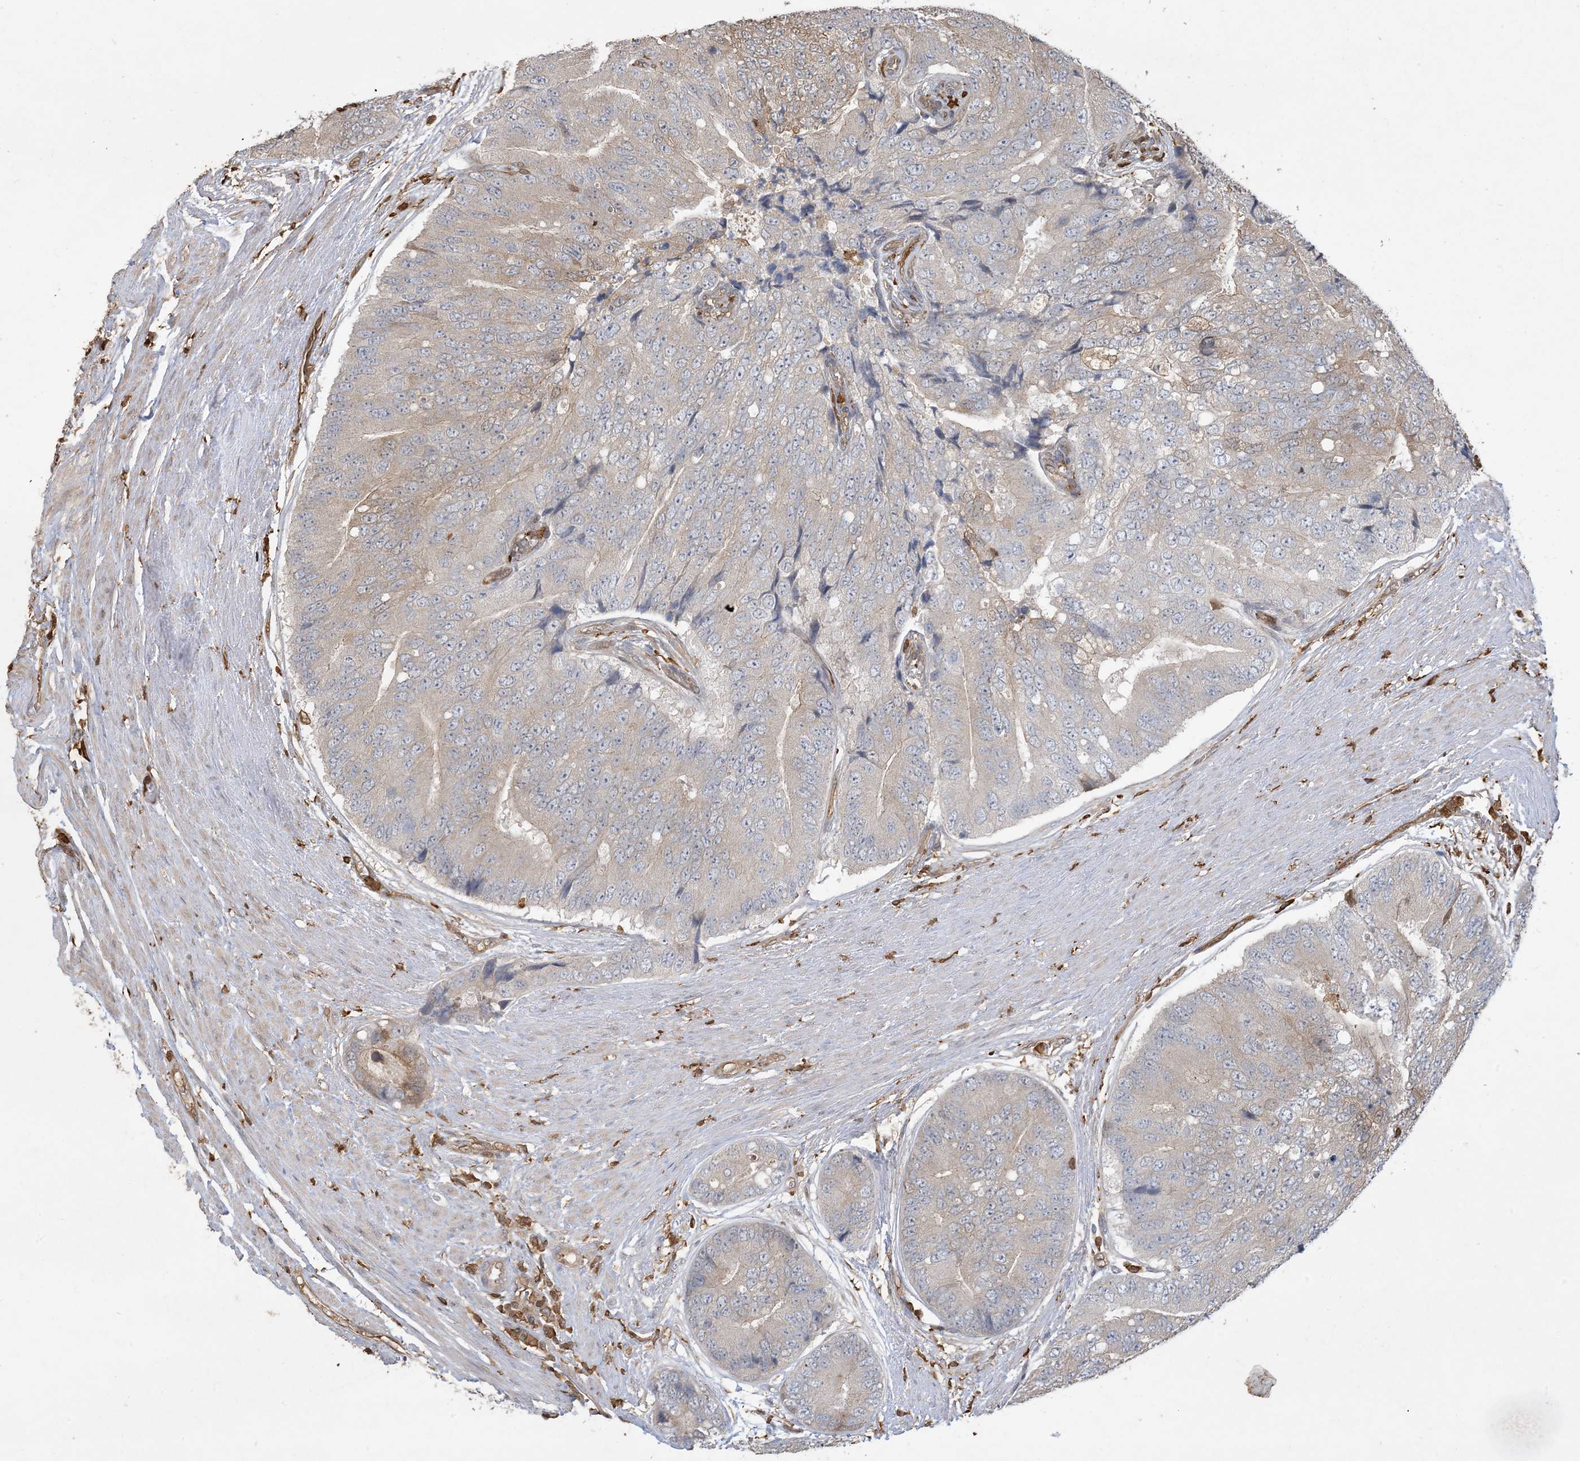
{"staining": {"intensity": "weak", "quantity": "25%-75%", "location": "cytoplasmic/membranous"}, "tissue": "prostate cancer", "cell_type": "Tumor cells", "image_type": "cancer", "snomed": [{"axis": "morphology", "description": "Adenocarcinoma, High grade"}, {"axis": "topography", "description": "Prostate"}], "caption": "Immunohistochemistry photomicrograph of prostate cancer stained for a protein (brown), which reveals low levels of weak cytoplasmic/membranous expression in about 25%-75% of tumor cells.", "gene": "TMSB4X", "patient": {"sex": "male", "age": 70}}